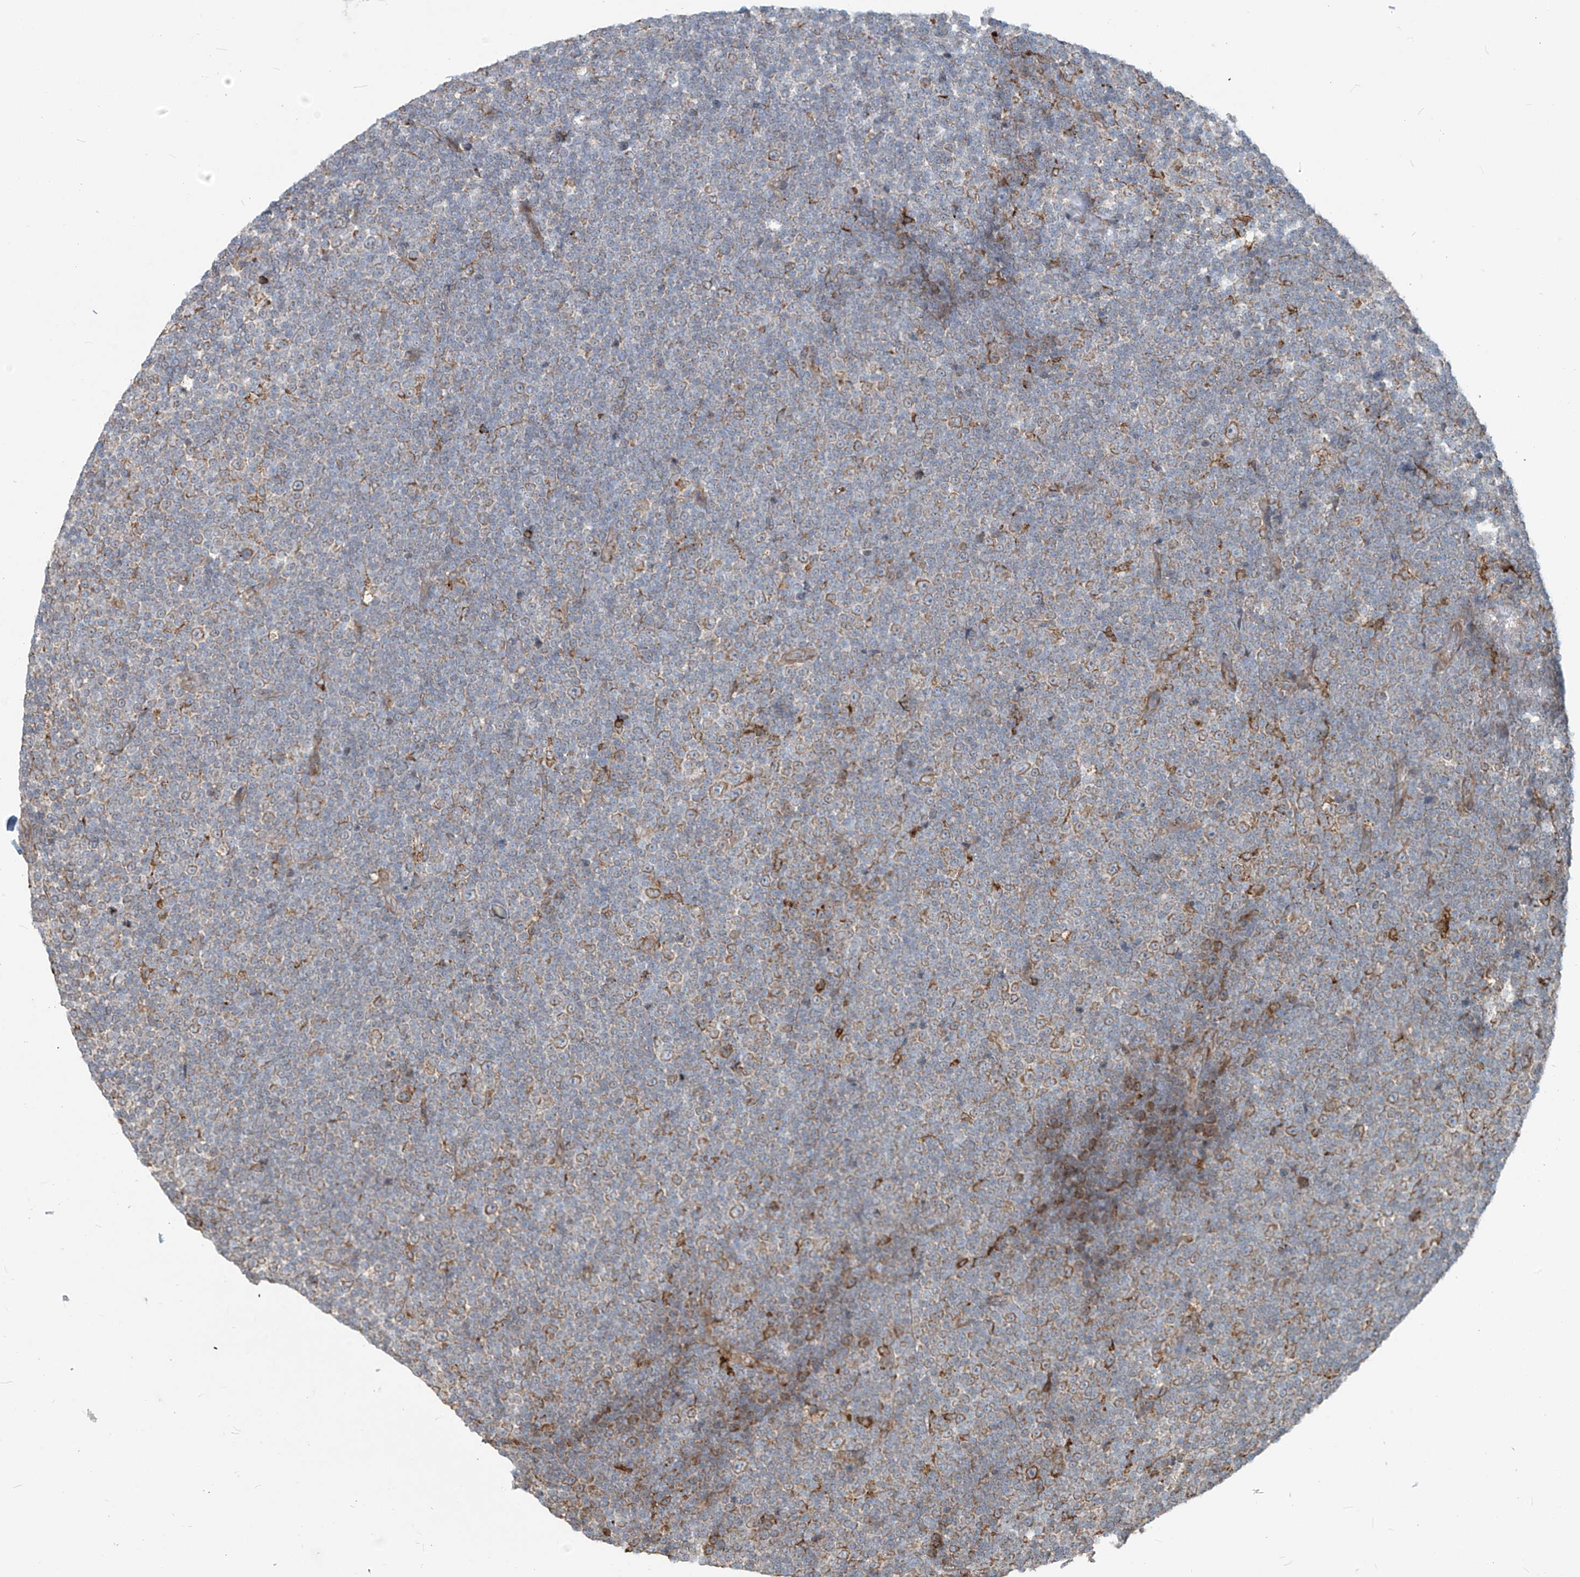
{"staining": {"intensity": "moderate", "quantity": "<25%", "location": "cytoplasmic/membranous"}, "tissue": "lymphoma", "cell_type": "Tumor cells", "image_type": "cancer", "snomed": [{"axis": "morphology", "description": "Malignant lymphoma, non-Hodgkin's type, Low grade"}, {"axis": "topography", "description": "Lymph node"}], "caption": "Low-grade malignant lymphoma, non-Hodgkin's type tissue exhibits moderate cytoplasmic/membranous positivity in about <25% of tumor cells (DAB (3,3'-diaminobenzidine) IHC, brown staining for protein, blue staining for nuclei).", "gene": "KATNIP", "patient": {"sex": "female", "age": 67}}